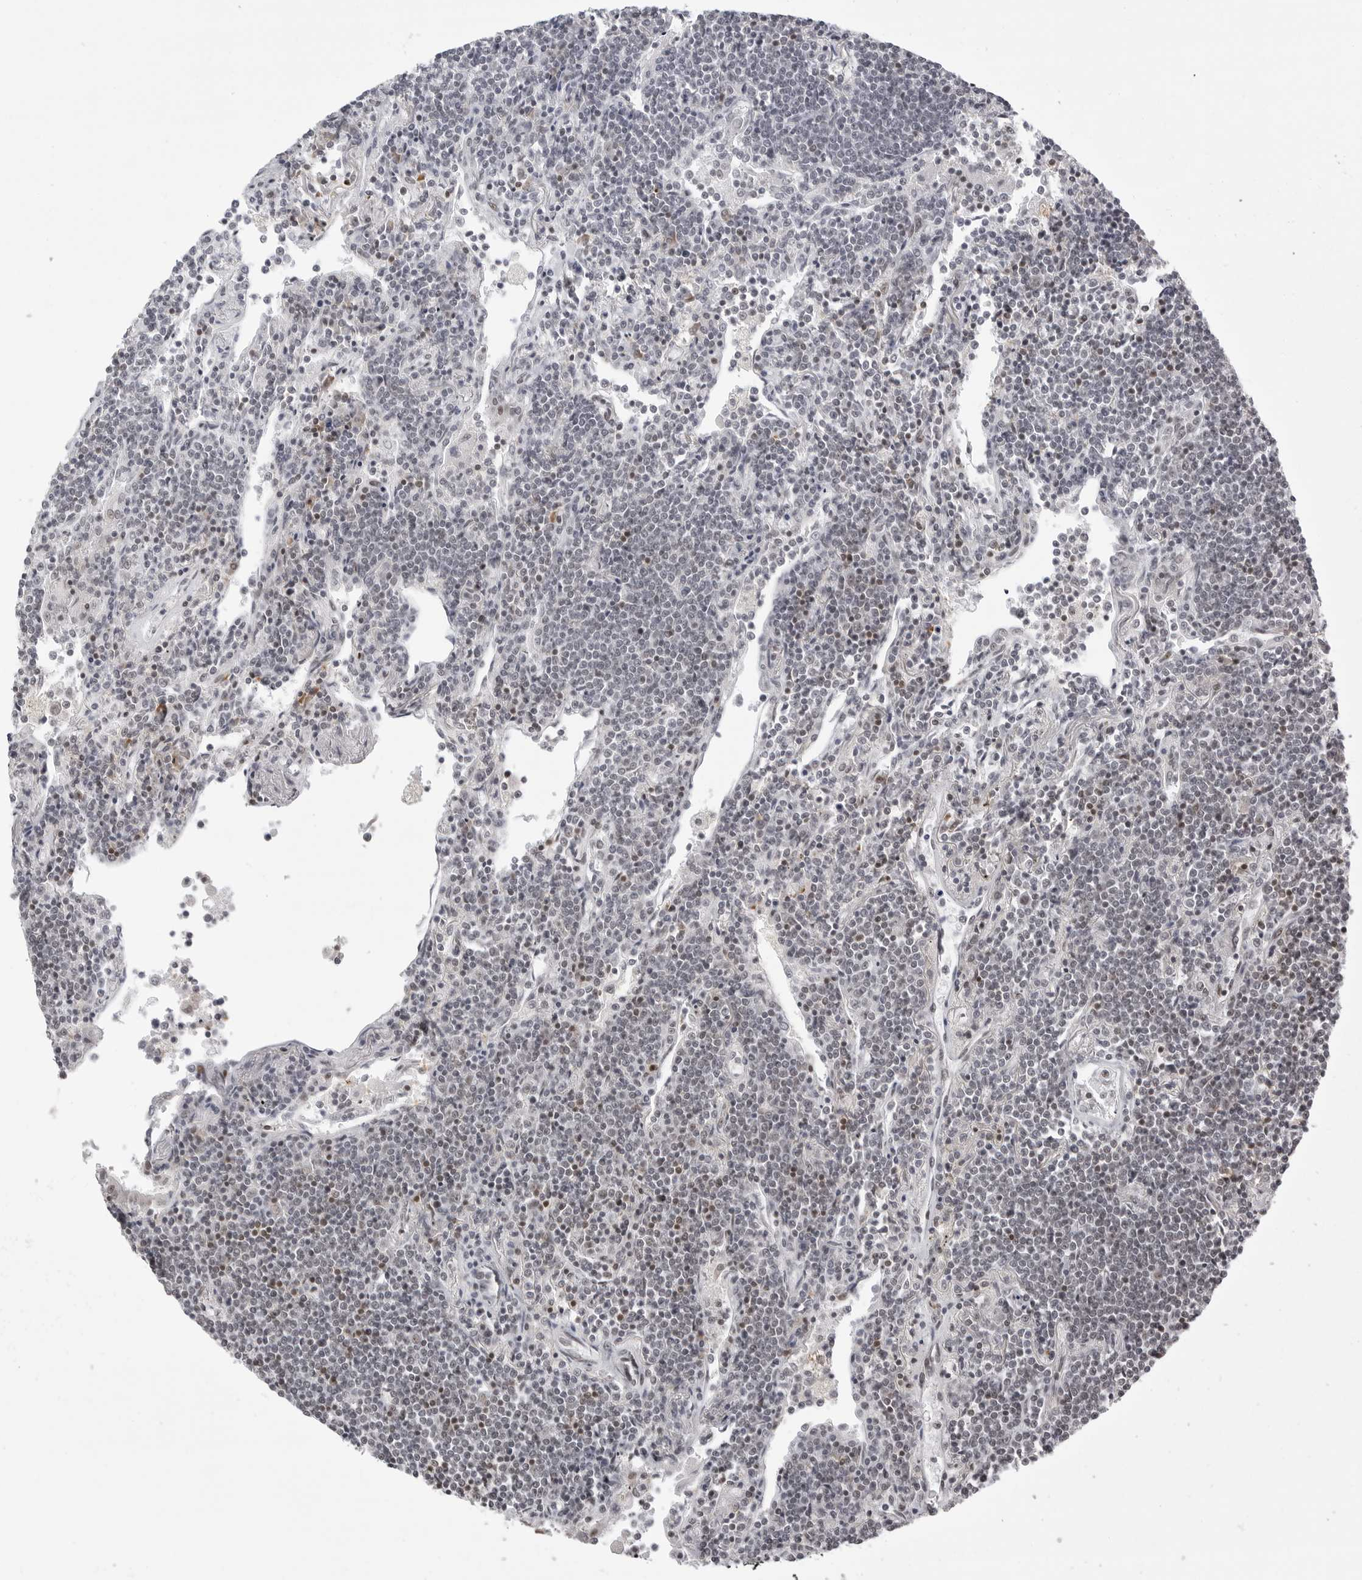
{"staining": {"intensity": "negative", "quantity": "none", "location": "none"}, "tissue": "lymphoma", "cell_type": "Tumor cells", "image_type": "cancer", "snomed": [{"axis": "morphology", "description": "Malignant lymphoma, non-Hodgkin's type, Low grade"}, {"axis": "topography", "description": "Lung"}], "caption": "Lymphoma was stained to show a protein in brown. There is no significant expression in tumor cells.", "gene": "WRAP53", "patient": {"sex": "female", "age": 71}}